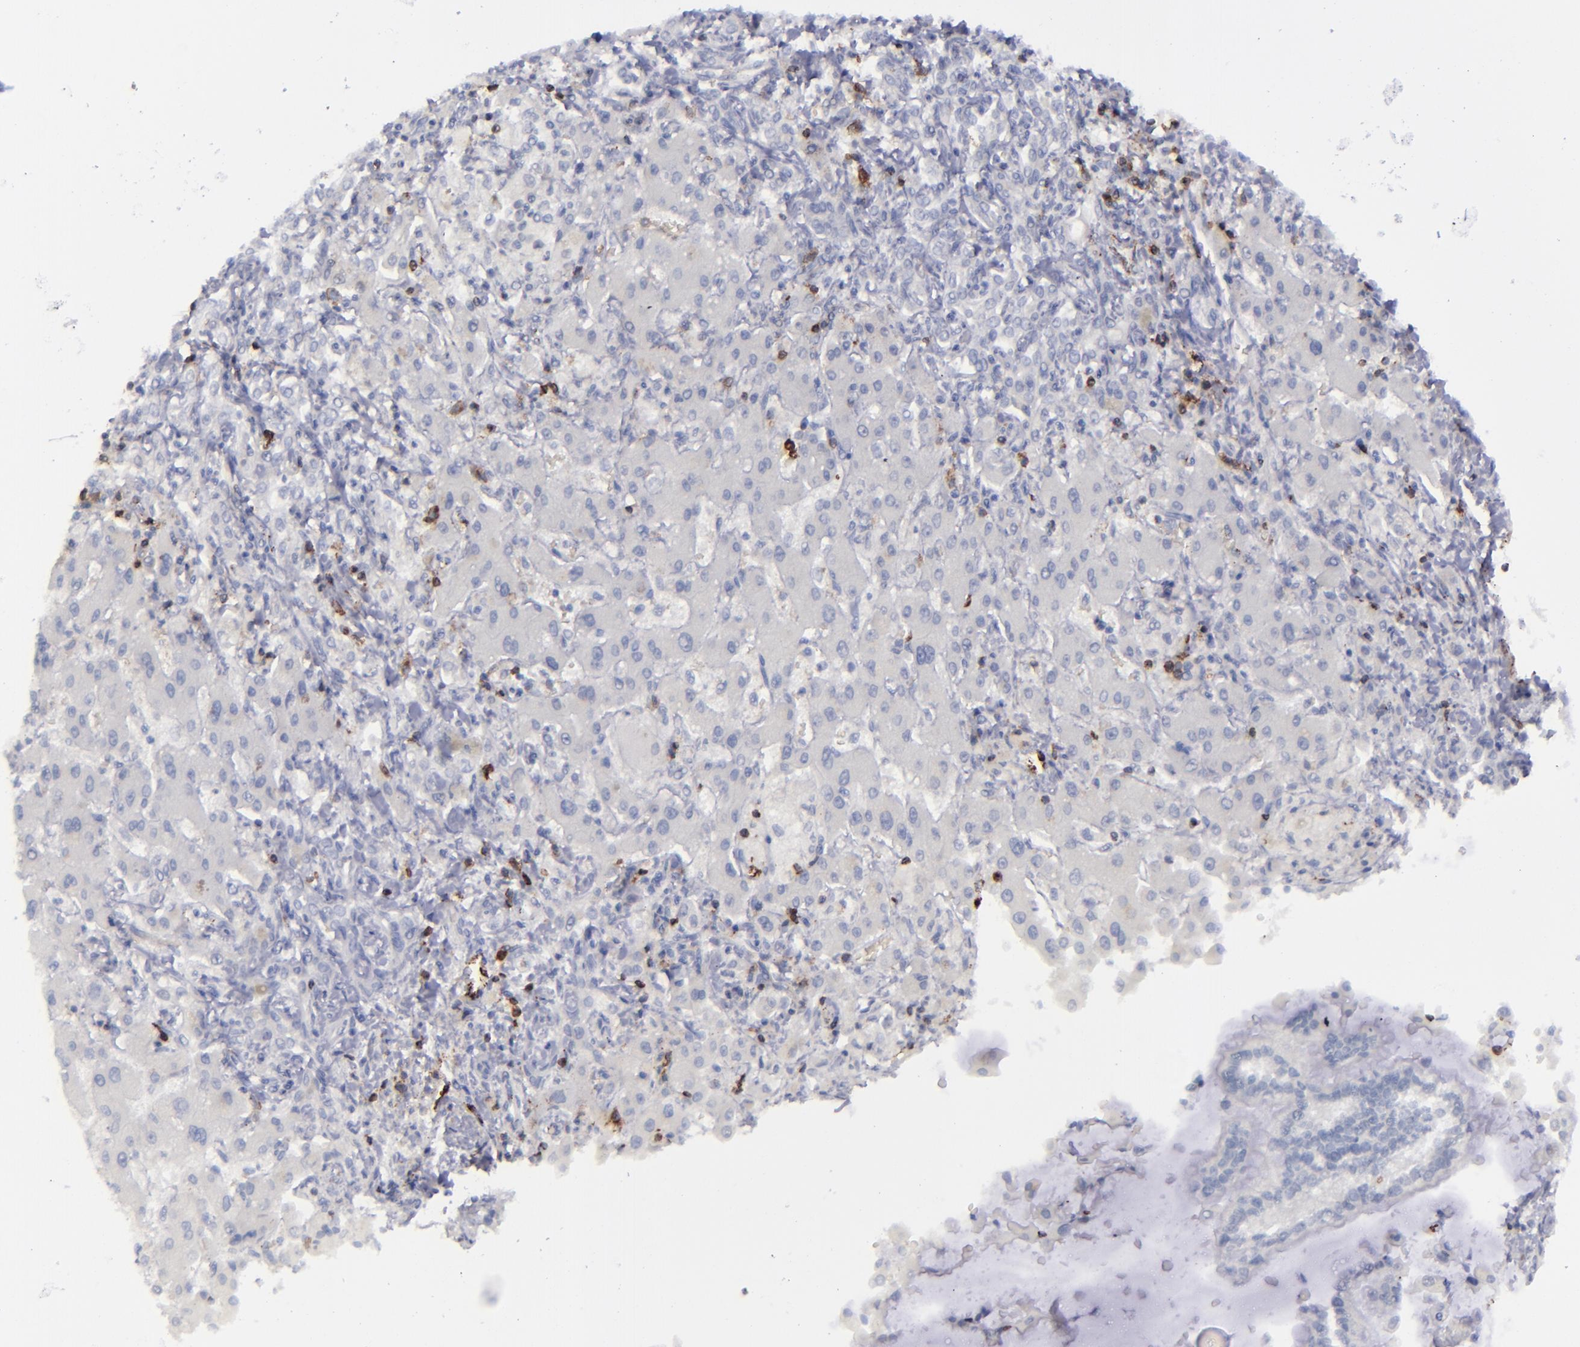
{"staining": {"intensity": "negative", "quantity": "none", "location": "none"}, "tissue": "liver cancer", "cell_type": "Tumor cells", "image_type": "cancer", "snomed": [{"axis": "morphology", "description": "Cholangiocarcinoma"}, {"axis": "topography", "description": "Liver"}], "caption": "Tumor cells are negative for protein expression in human liver cholangiocarcinoma. Brightfield microscopy of immunohistochemistry (IHC) stained with DAB (brown) and hematoxylin (blue), captured at high magnification.", "gene": "CD27", "patient": {"sex": "male", "age": 50}}